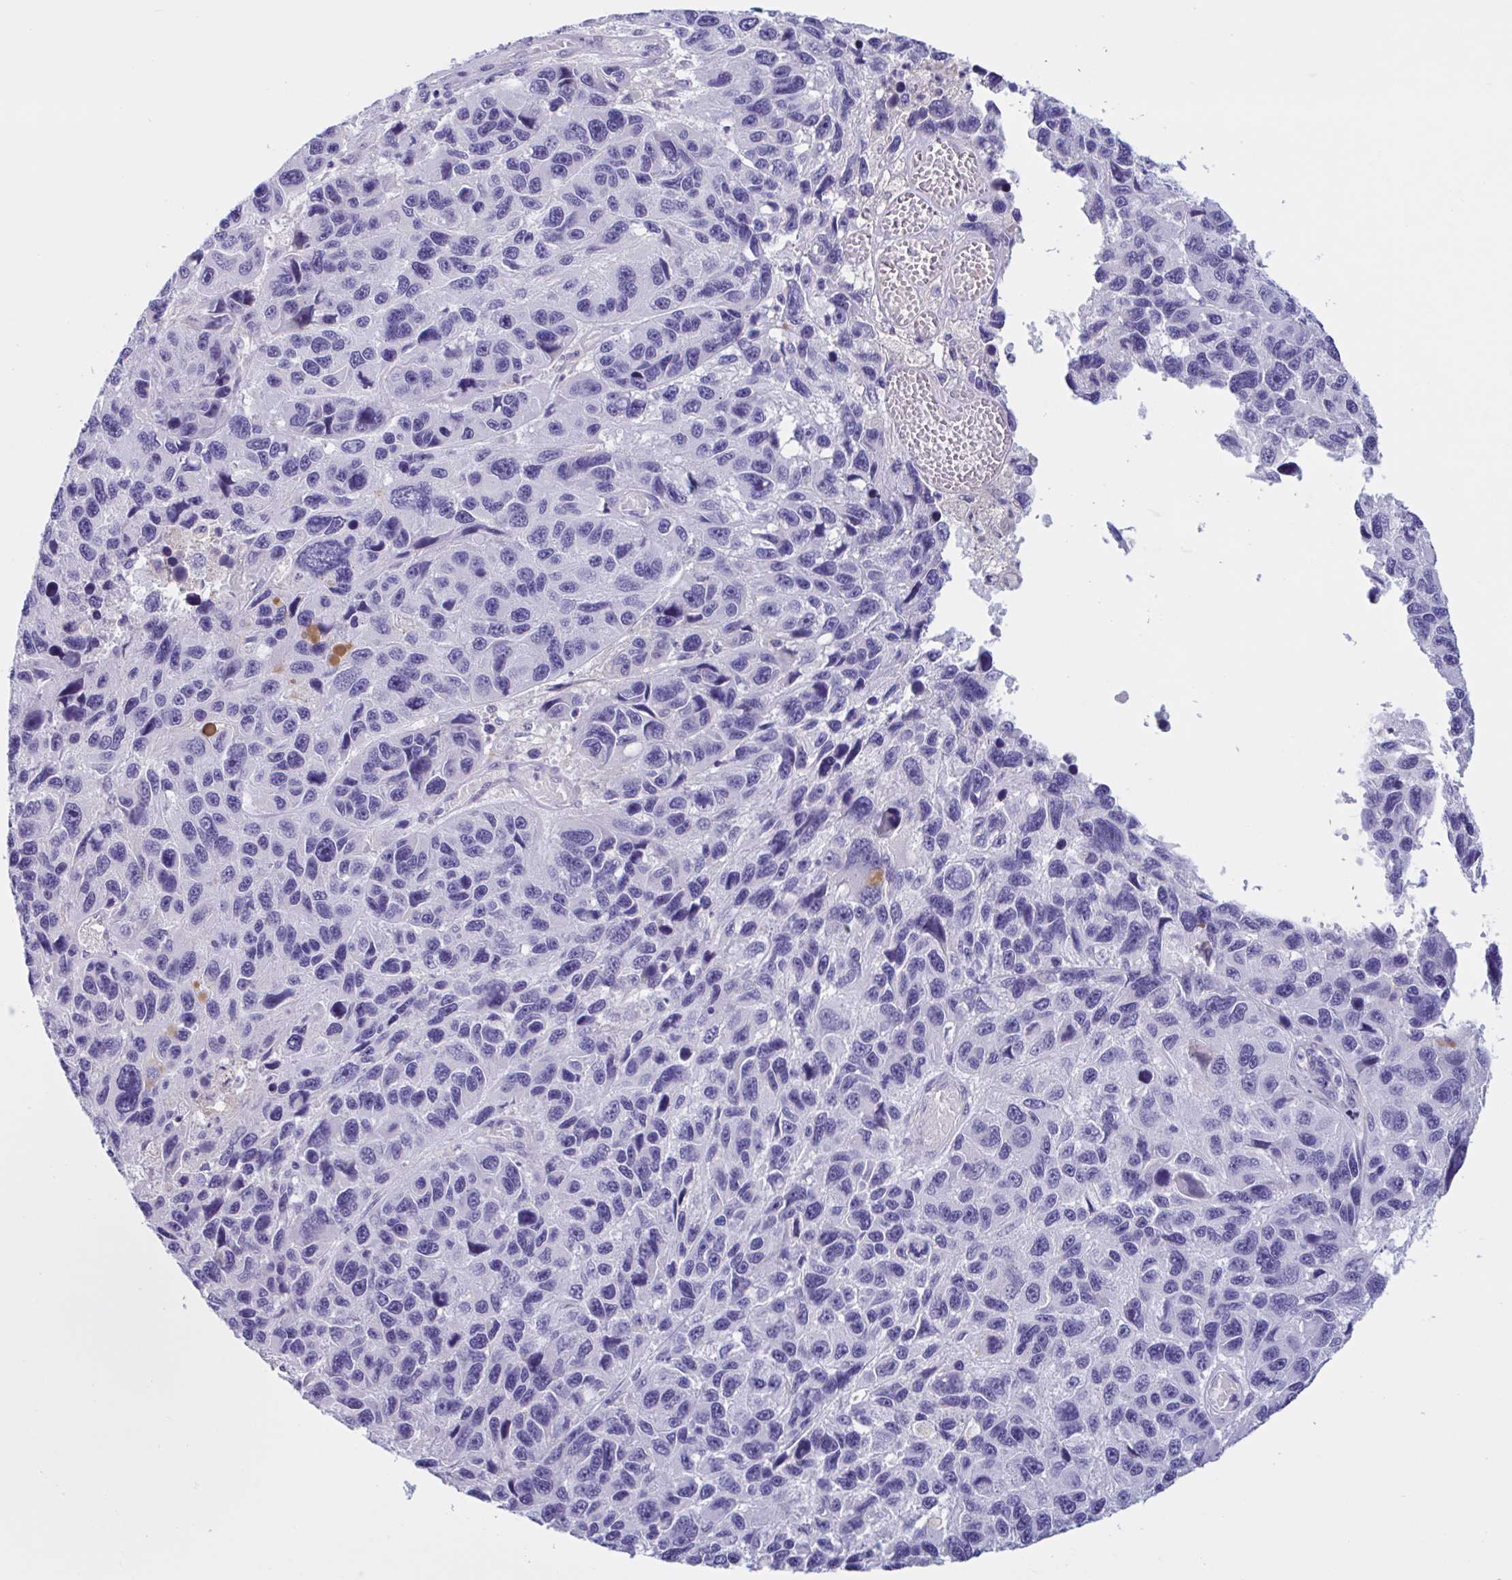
{"staining": {"intensity": "negative", "quantity": "none", "location": "none"}, "tissue": "melanoma", "cell_type": "Tumor cells", "image_type": "cancer", "snomed": [{"axis": "morphology", "description": "Malignant melanoma, NOS"}, {"axis": "topography", "description": "Skin"}], "caption": "Melanoma was stained to show a protein in brown. There is no significant staining in tumor cells.", "gene": "MS4A14", "patient": {"sex": "male", "age": 53}}